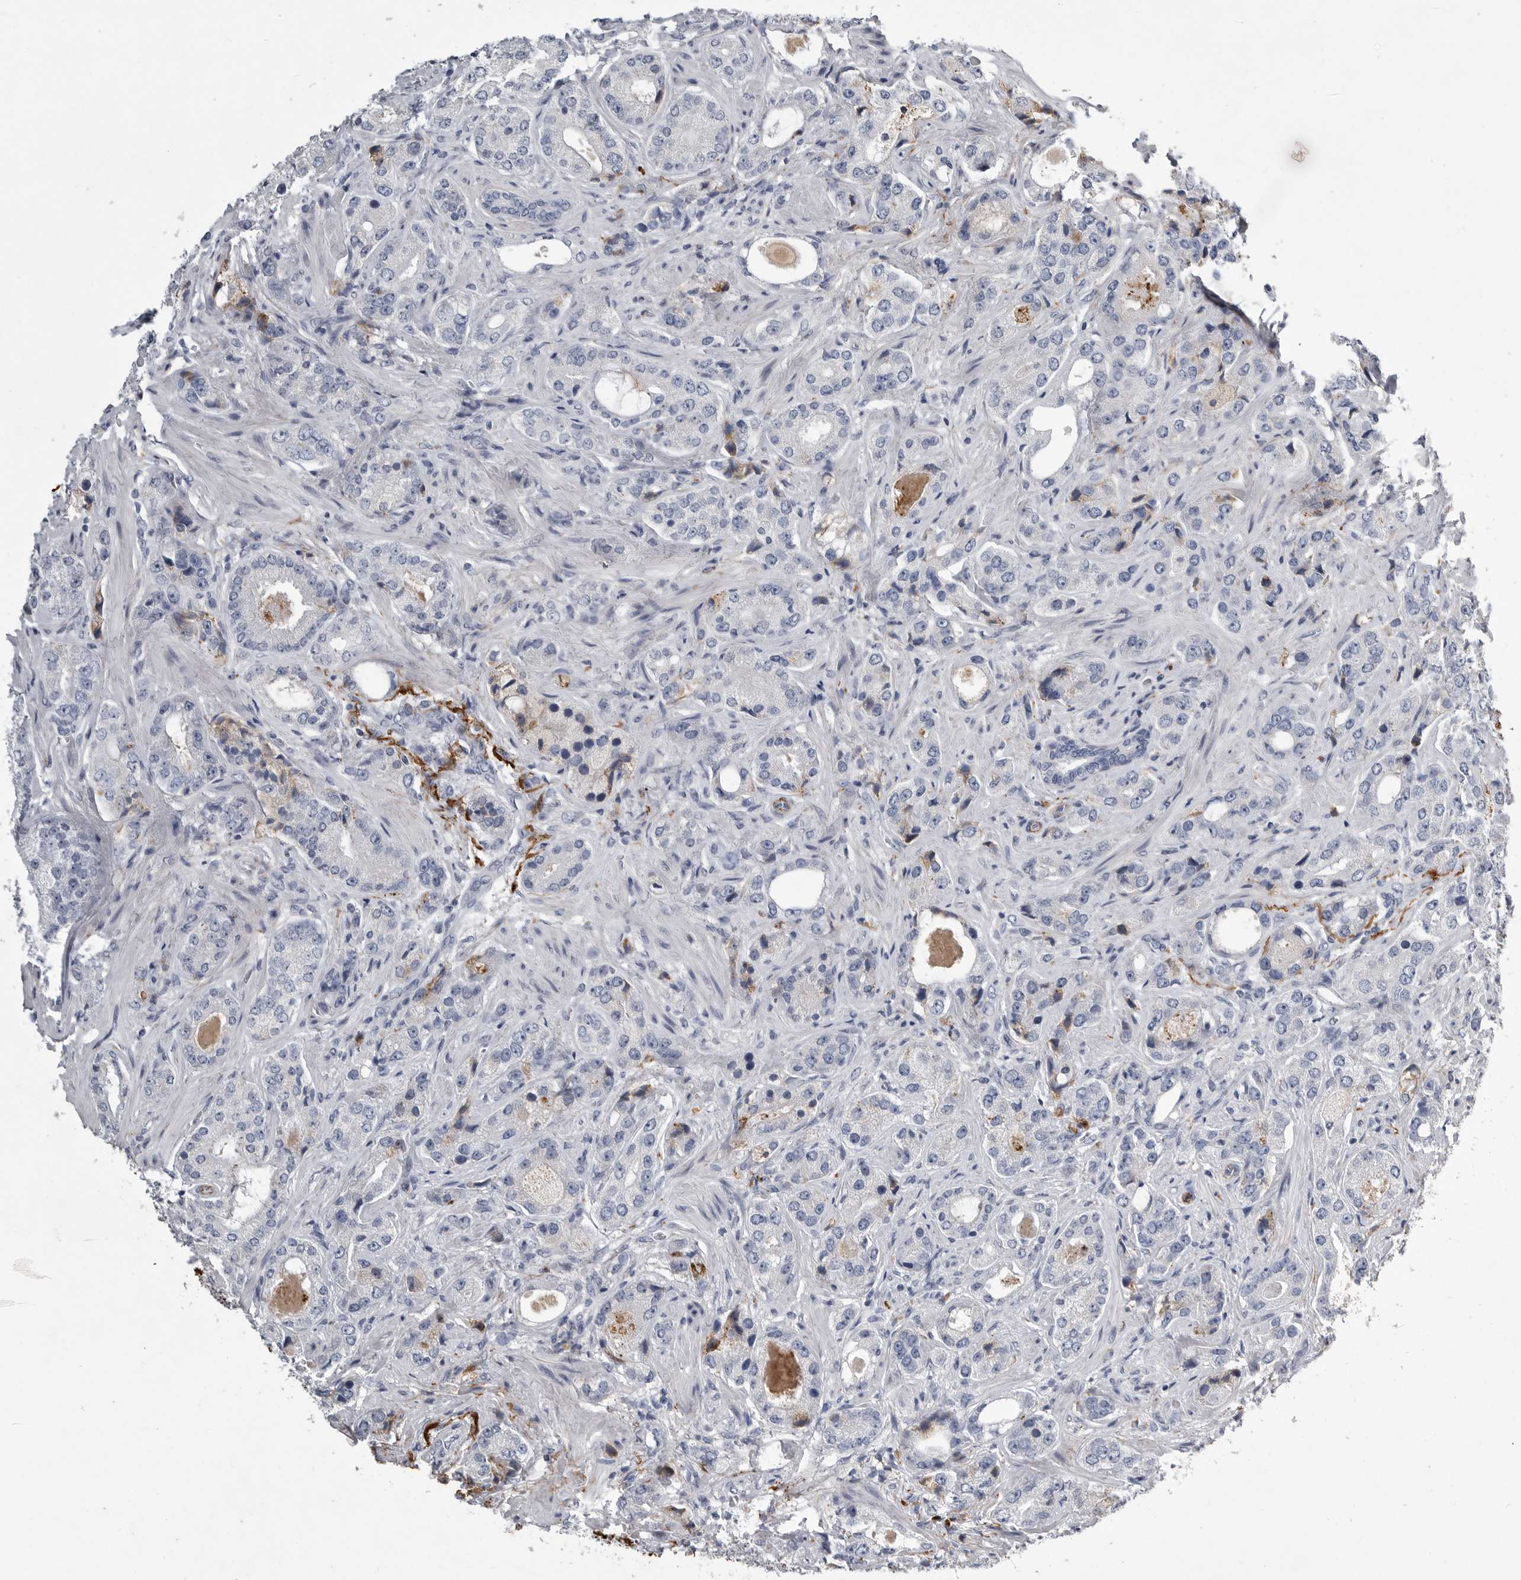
{"staining": {"intensity": "negative", "quantity": "none", "location": "none"}, "tissue": "prostate cancer", "cell_type": "Tumor cells", "image_type": "cancer", "snomed": [{"axis": "morphology", "description": "Normal tissue, NOS"}, {"axis": "morphology", "description": "Adenocarcinoma, High grade"}, {"axis": "topography", "description": "Prostate"}, {"axis": "topography", "description": "Peripheral nerve tissue"}], "caption": "DAB (3,3'-diaminobenzidine) immunohistochemical staining of prostate adenocarcinoma (high-grade) displays no significant positivity in tumor cells.", "gene": "CRP", "patient": {"sex": "male", "age": 59}}